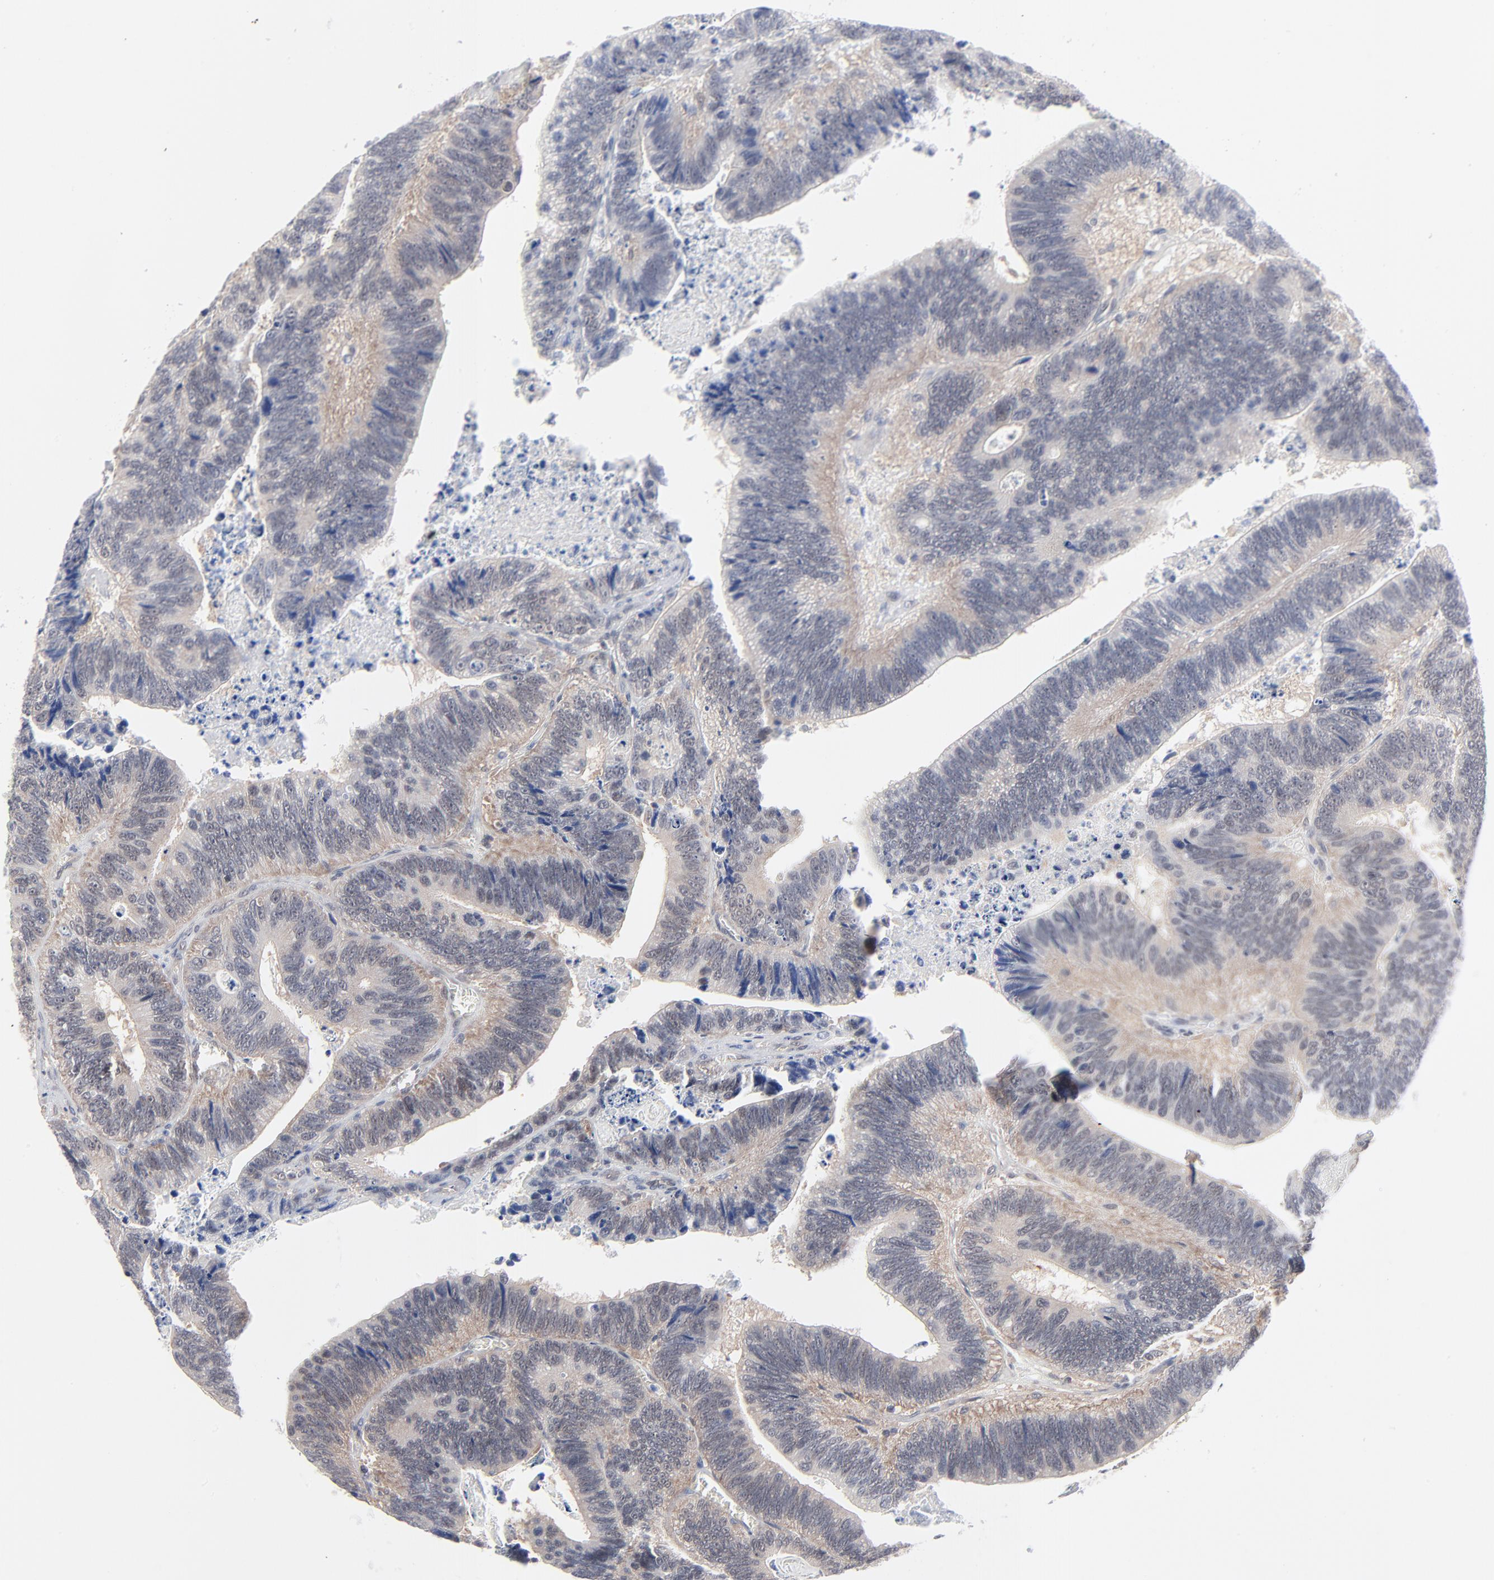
{"staining": {"intensity": "weak", "quantity": ">75%", "location": "cytoplasmic/membranous"}, "tissue": "colorectal cancer", "cell_type": "Tumor cells", "image_type": "cancer", "snomed": [{"axis": "morphology", "description": "Adenocarcinoma, NOS"}, {"axis": "topography", "description": "Colon"}], "caption": "The photomicrograph exhibits staining of colorectal cancer (adenocarcinoma), revealing weak cytoplasmic/membranous protein staining (brown color) within tumor cells.", "gene": "RPS6KB1", "patient": {"sex": "male", "age": 72}}